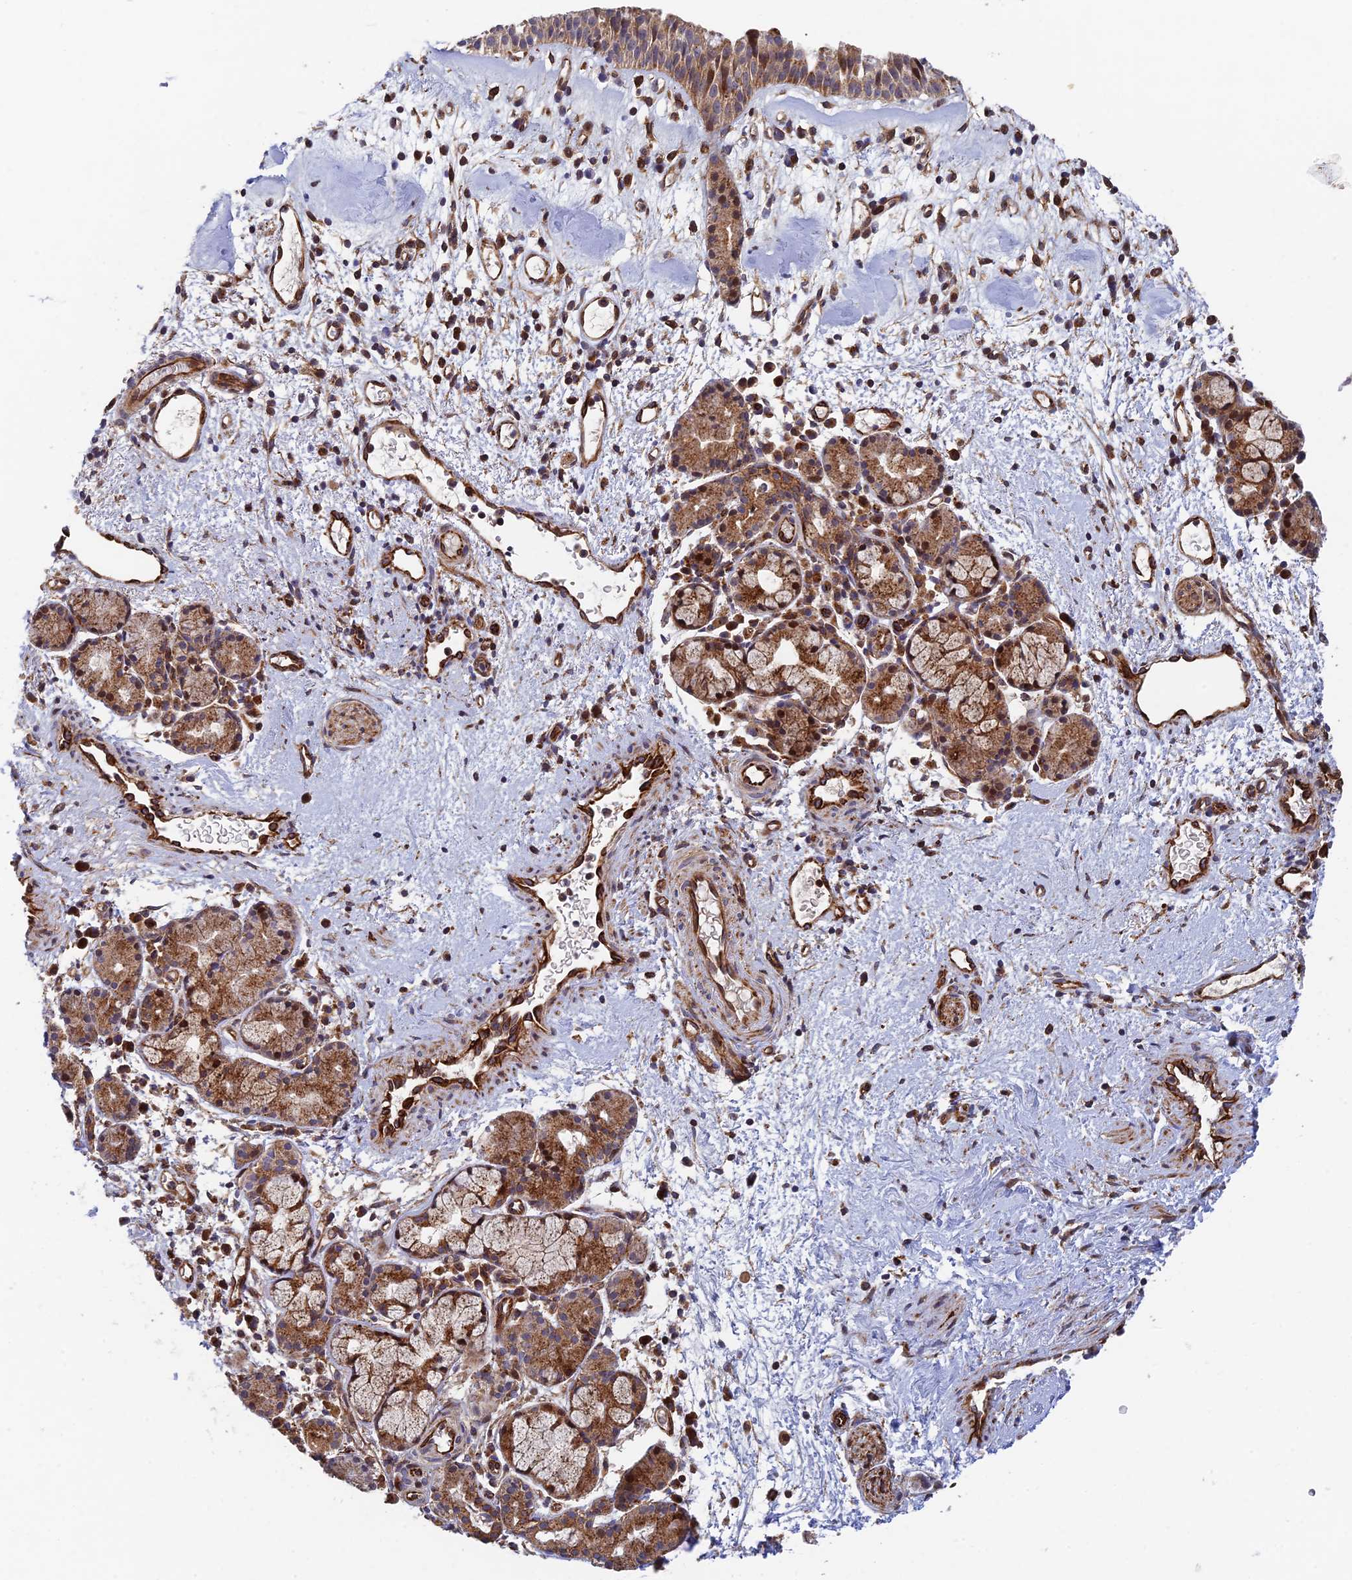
{"staining": {"intensity": "moderate", "quantity": "25%-75%", "location": "cytoplasmic/membranous"}, "tissue": "nasopharynx", "cell_type": "Respiratory epithelial cells", "image_type": "normal", "snomed": [{"axis": "morphology", "description": "Normal tissue, NOS"}, {"axis": "topography", "description": "Nasopharynx"}], "caption": "Immunohistochemistry (IHC) micrograph of unremarkable nasopharynx stained for a protein (brown), which exhibits medium levels of moderate cytoplasmic/membranous positivity in approximately 25%-75% of respiratory epithelial cells.", "gene": "PPP2R3C", "patient": {"sex": "male", "age": 82}}